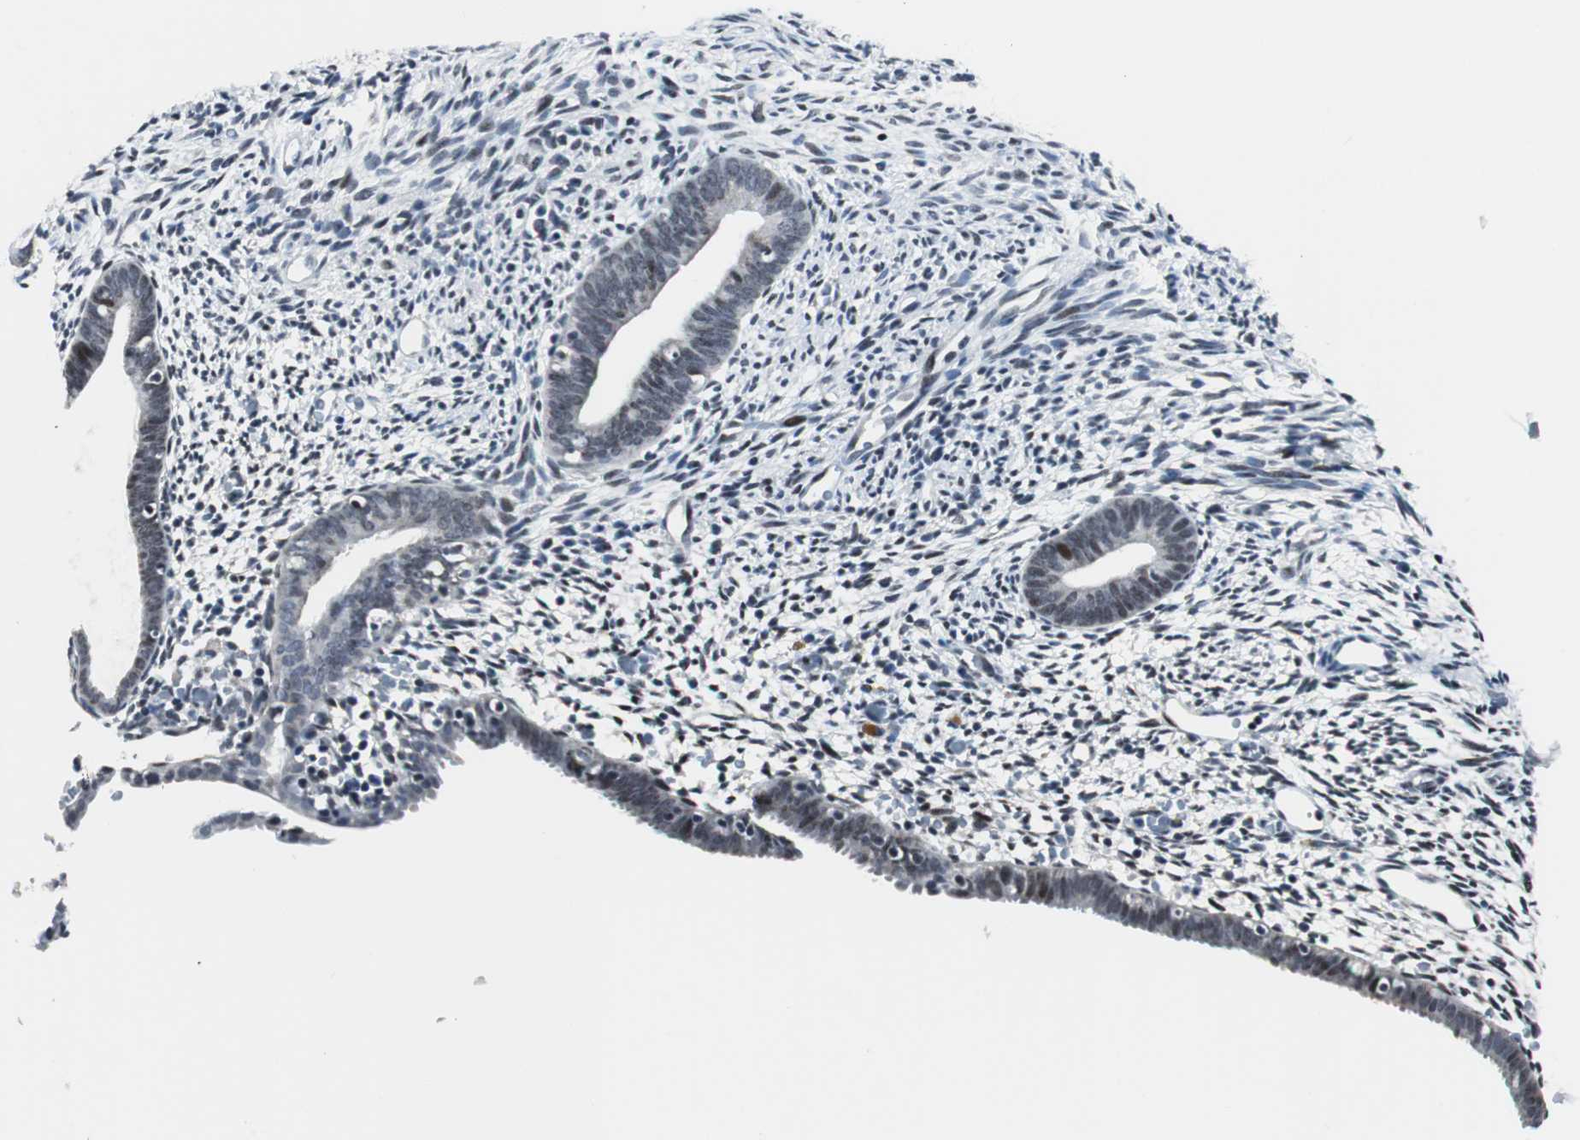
{"staining": {"intensity": "weak", "quantity": "<25%", "location": "nuclear"}, "tissue": "endometrium", "cell_type": "Cells in endometrial stroma", "image_type": "normal", "snomed": [{"axis": "morphology", "description": "Normal tissue, NOS"}, {"axis": "morphology", "description": "Atrophy, NOS"}, {"axis": "topography", "description": "Uterus"}, {"axis": "topography", "description": "Endometrium"}], "caption": "Human endometrium stained for a protein using IHC shows no staining in cells in endometrial stroma.", "gene": "MTA1", "patient": {"sex": "female", "age": 68}}